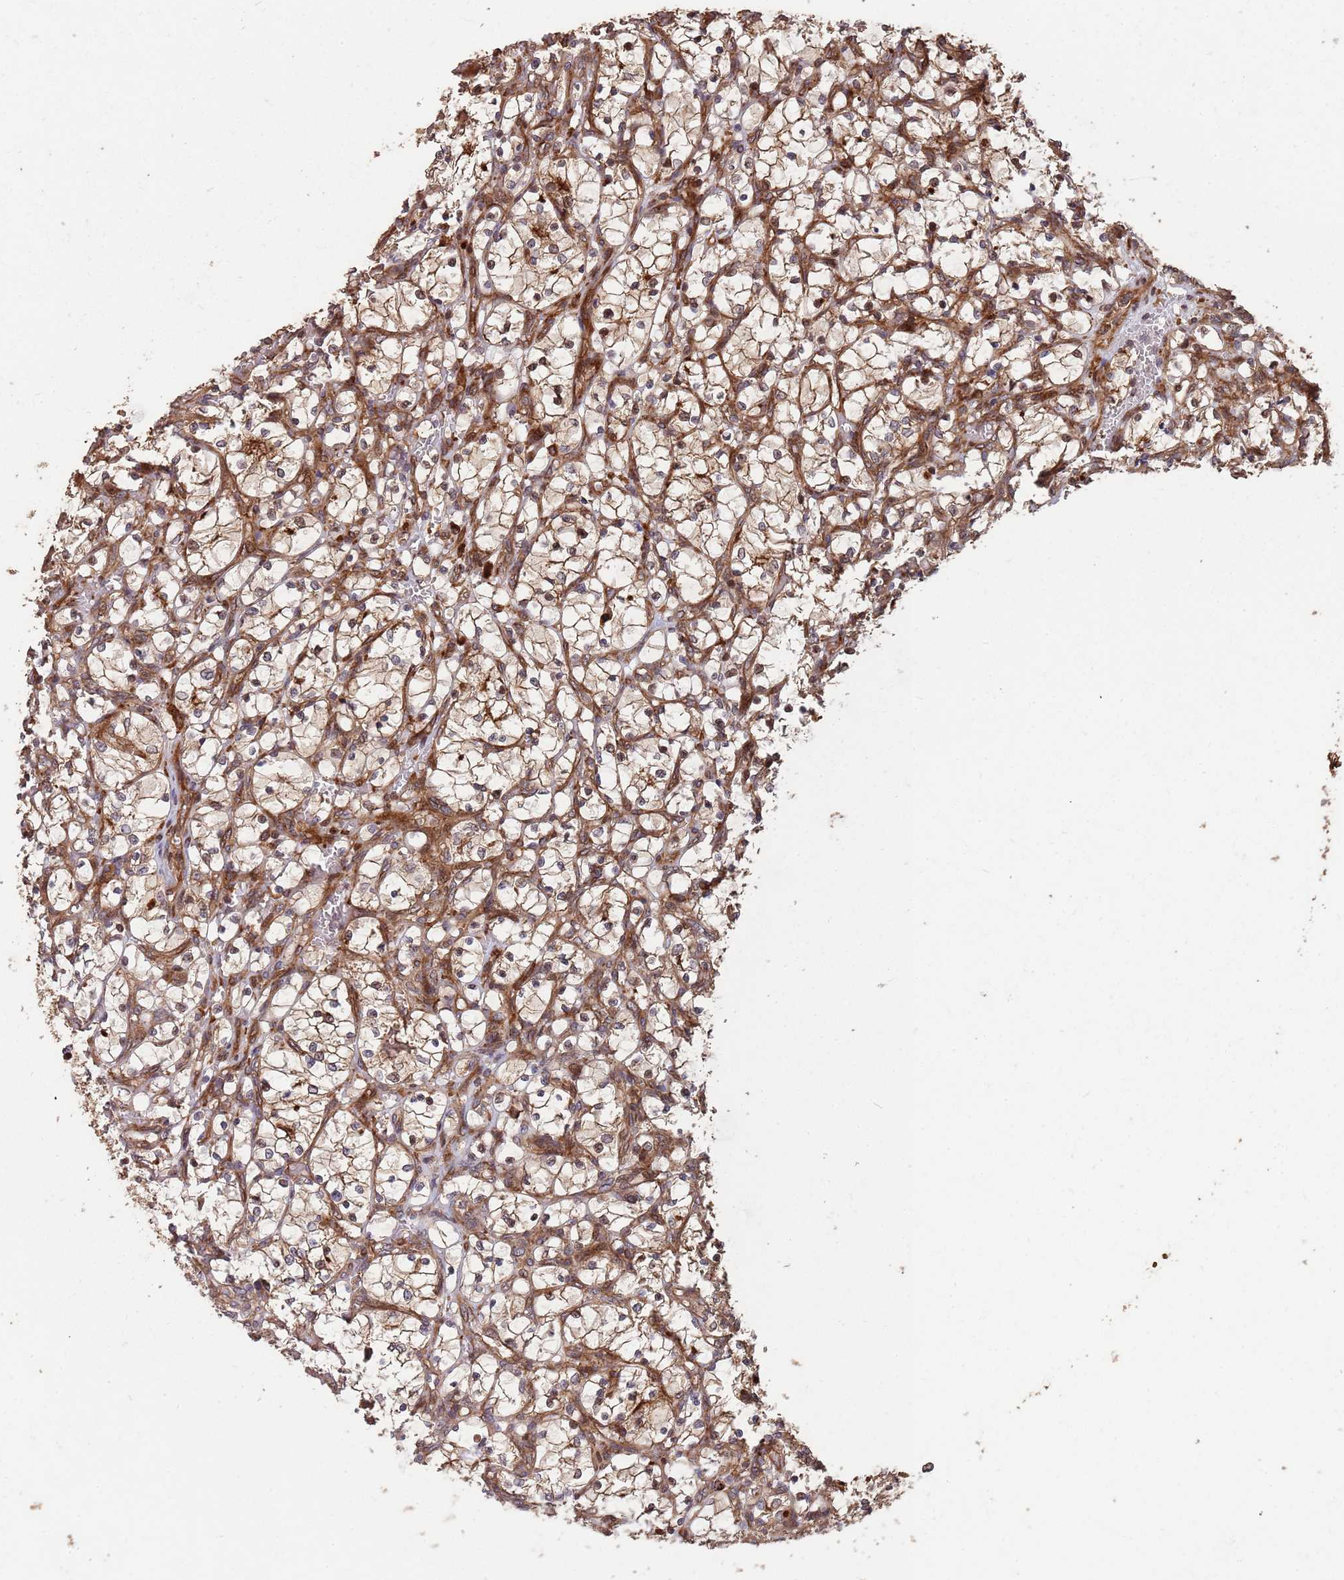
{"staining": {"intensity": "moderate", "quantity": ">75%", "location": "cytoplasmic/membranous,nuclear"}, "tissue": "renal cancer", "cell_type": "Tumor cells", "image_type": "cancer", "snomed": [{"axis": "morphology", "description": "Adenocarcinoma, NOS"}, {"axis": "topography", "description": "Kidney"}], "caption": "Human adenocarcinoma (renal) stained with a protein marker displays moderate staining in tumor cells.", "gene": "ZNF428", "patient": {"sex": "female", "age": 69}}